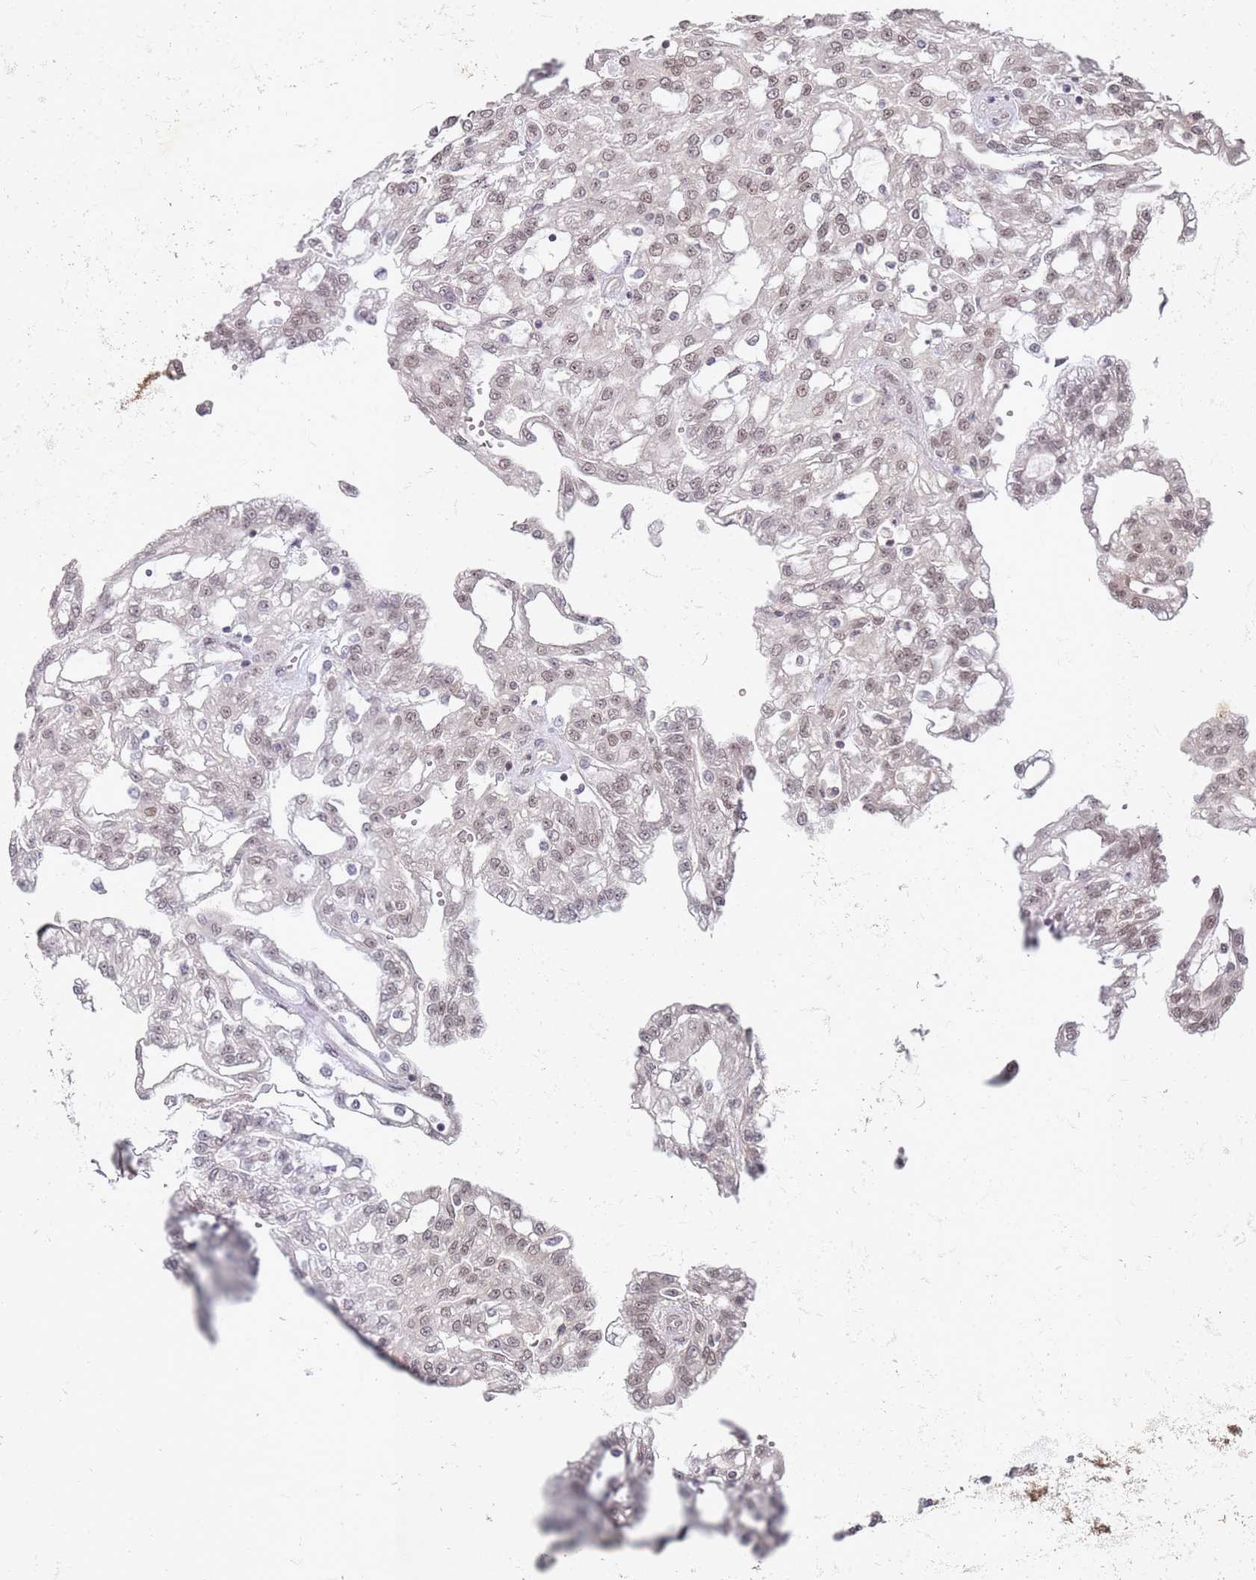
{"staining": {"intensity": "weak", "quantity": ">75%", "location": "nuclear"}, "tissue": "renal cancer", "cell_type": "Tumor cells", "image_type": "cancer", "snomed": [{"axis": "morphology", "description": "Adenocarcinoma, NOS"}, {"axis": "topography", "description": "Kidney"}], "caption": "This histopathology image displays IHC staining of human renal cancer (adenocarcinoma), with low weak nuclear positivity in approximately >75% of tumor cells.", "gene": "ATF6B", "patient": {"sex": "male", "age": 63}}